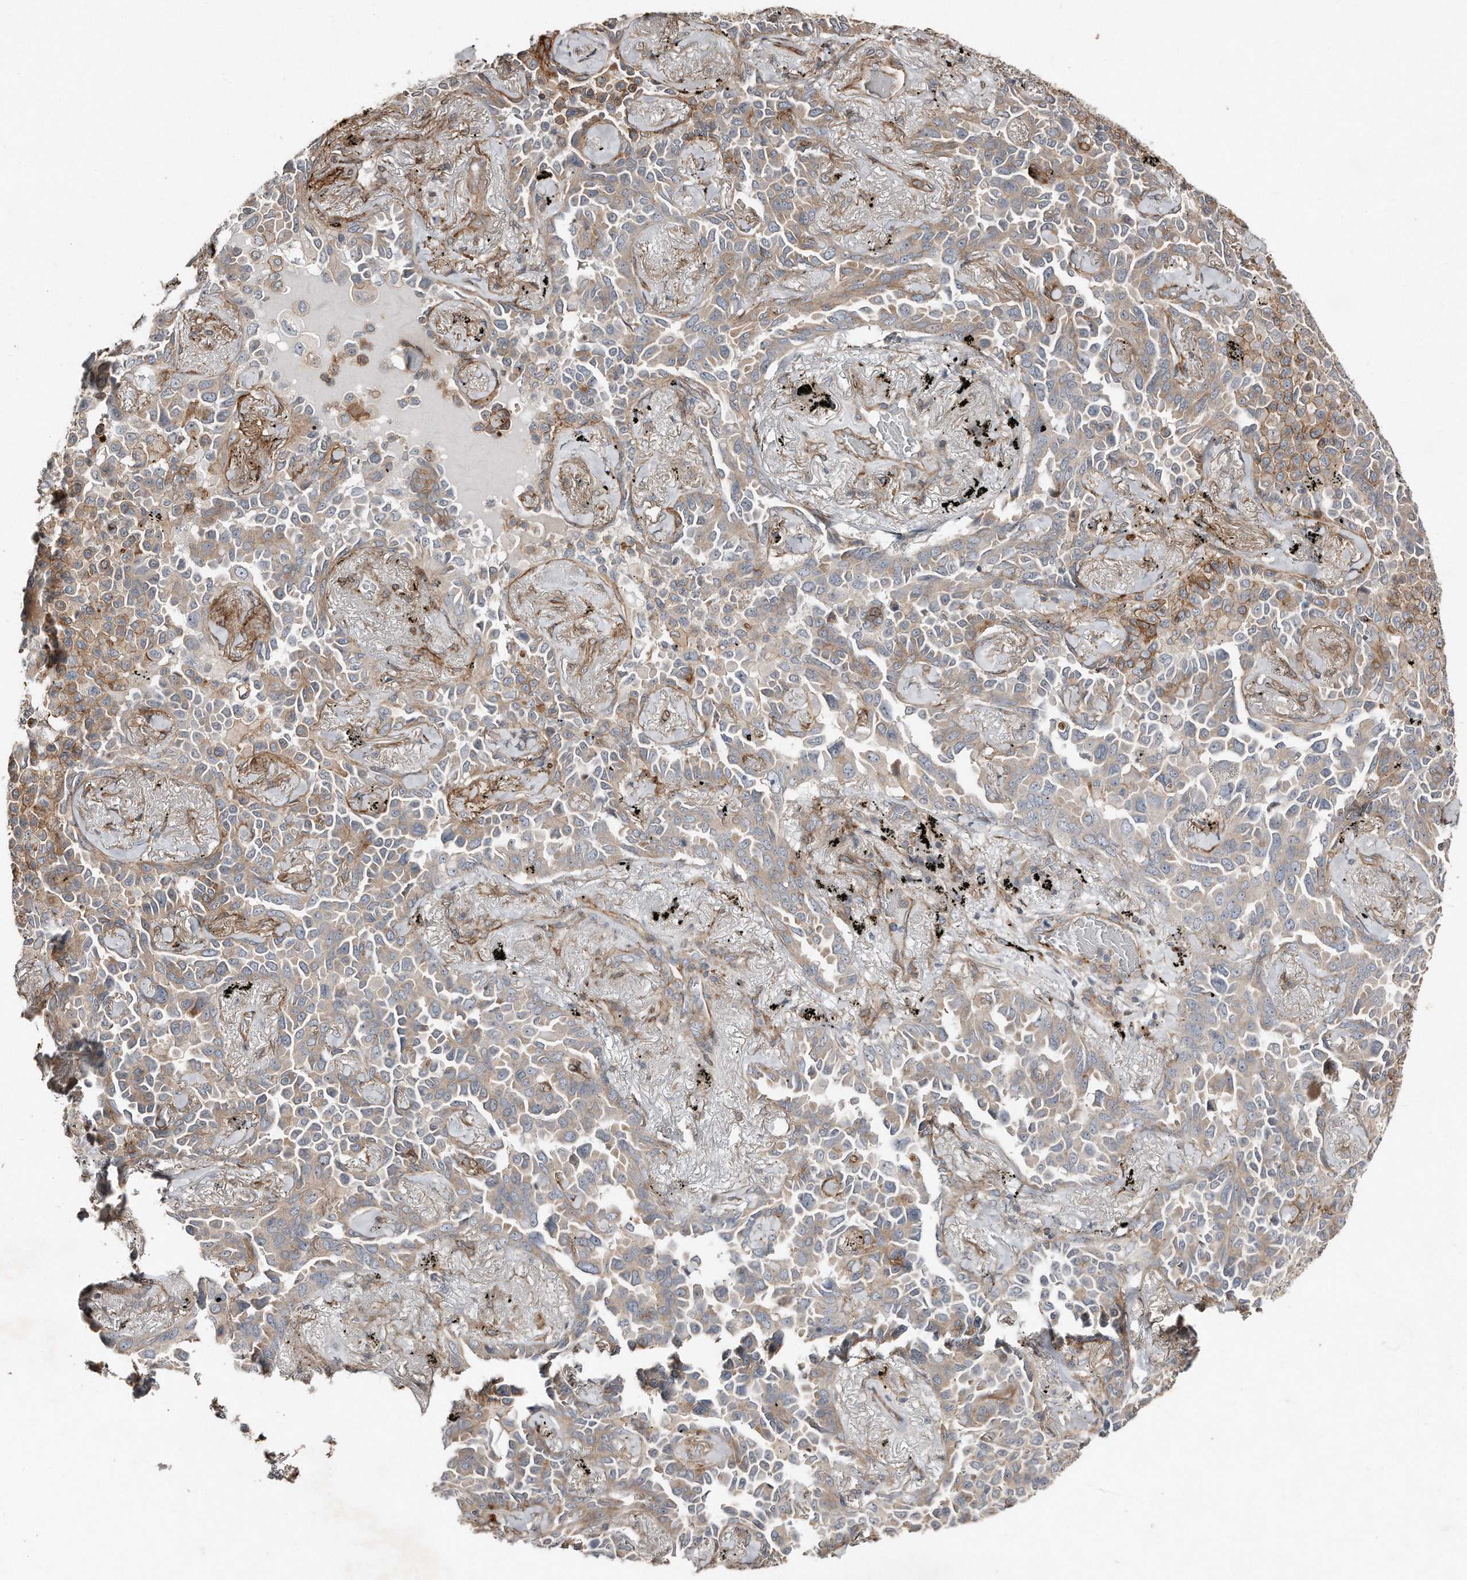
{"staining": {"intensity": "moderate", "quantity": "<25%", "location": "cytoplasmic/membranous"}, "tissue": "lung cancer", "cell_type": "Tumor cells", "image_type": "cancer", "snomed": [{"axis": "morphology", "description": "Adenocarcinoma, NOS"}, {"axis": "topography", "description": "Lung"}], "caption": "High-magnification brightfield microscopy of adenocarcinoma (lung) stained with DAB (brown) and counterstained with hematoxylin (blue). tumor cells exhibit moderate cytoplasmic/membranous expression is seen in about<25% of cells.", "gene": "SNAP47", "patient": {"sex": "female", "age": 67}}